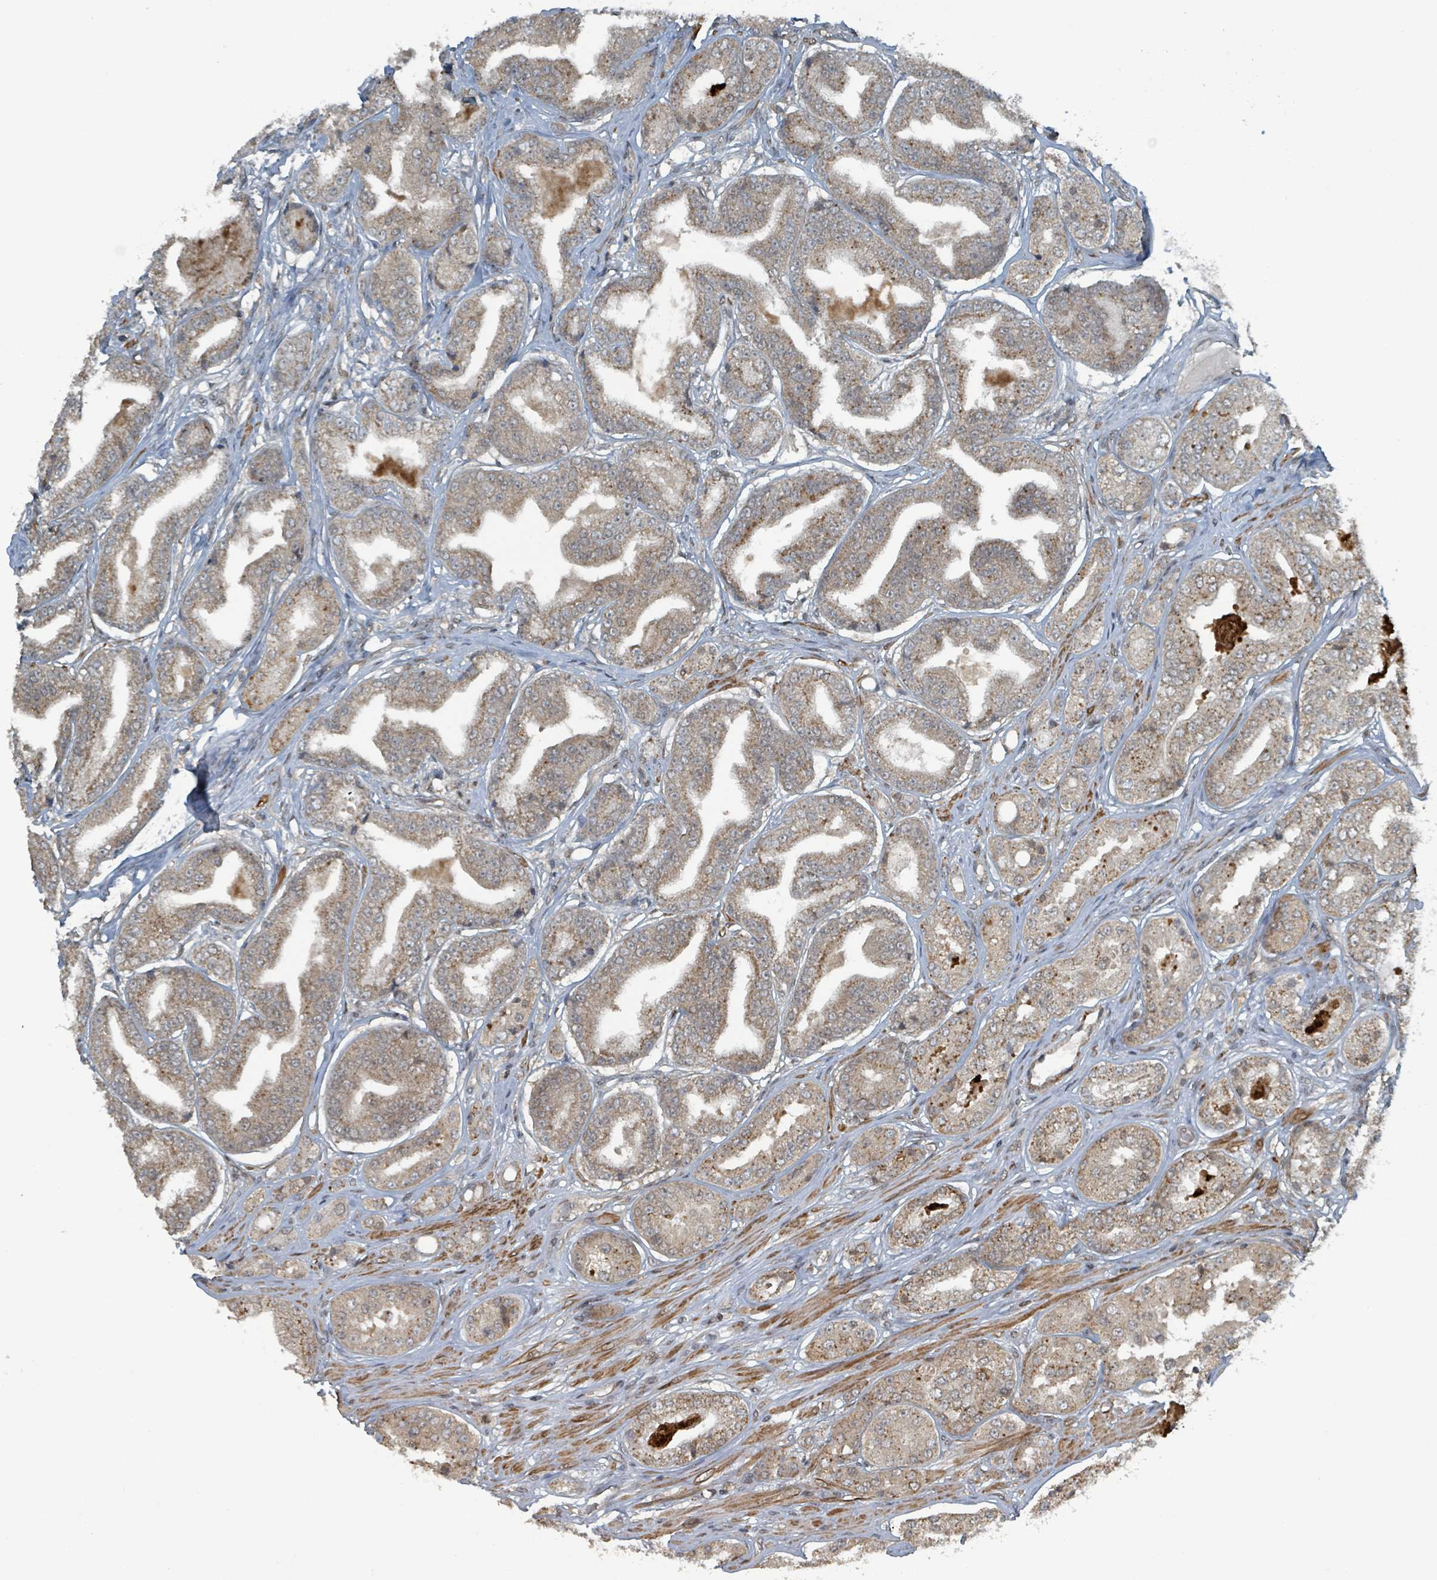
{"staining": {"intensity": "moderate", "quantity": "25%-75%", "location": "cytoplasmic/membranous"}, "tissue": "prostate cancer", "cell_type": "Tumor cells", "image_type": "cancer", "snomed": [{"axis": "morphology", "description": "Adenocarcinoma, High grade"}, {"axis": "topography", "description": "Prostate"}], "caption": "Prostate cancer (adenocarcinoma (high-grade)) stained for a protein (brown) demonstrates moderate cytoplasmic/membranous positive expression in approximately 25%-75% of tumor cells.", "gene": "PHIP", "patient": {"sex": "male", "age": 63}}